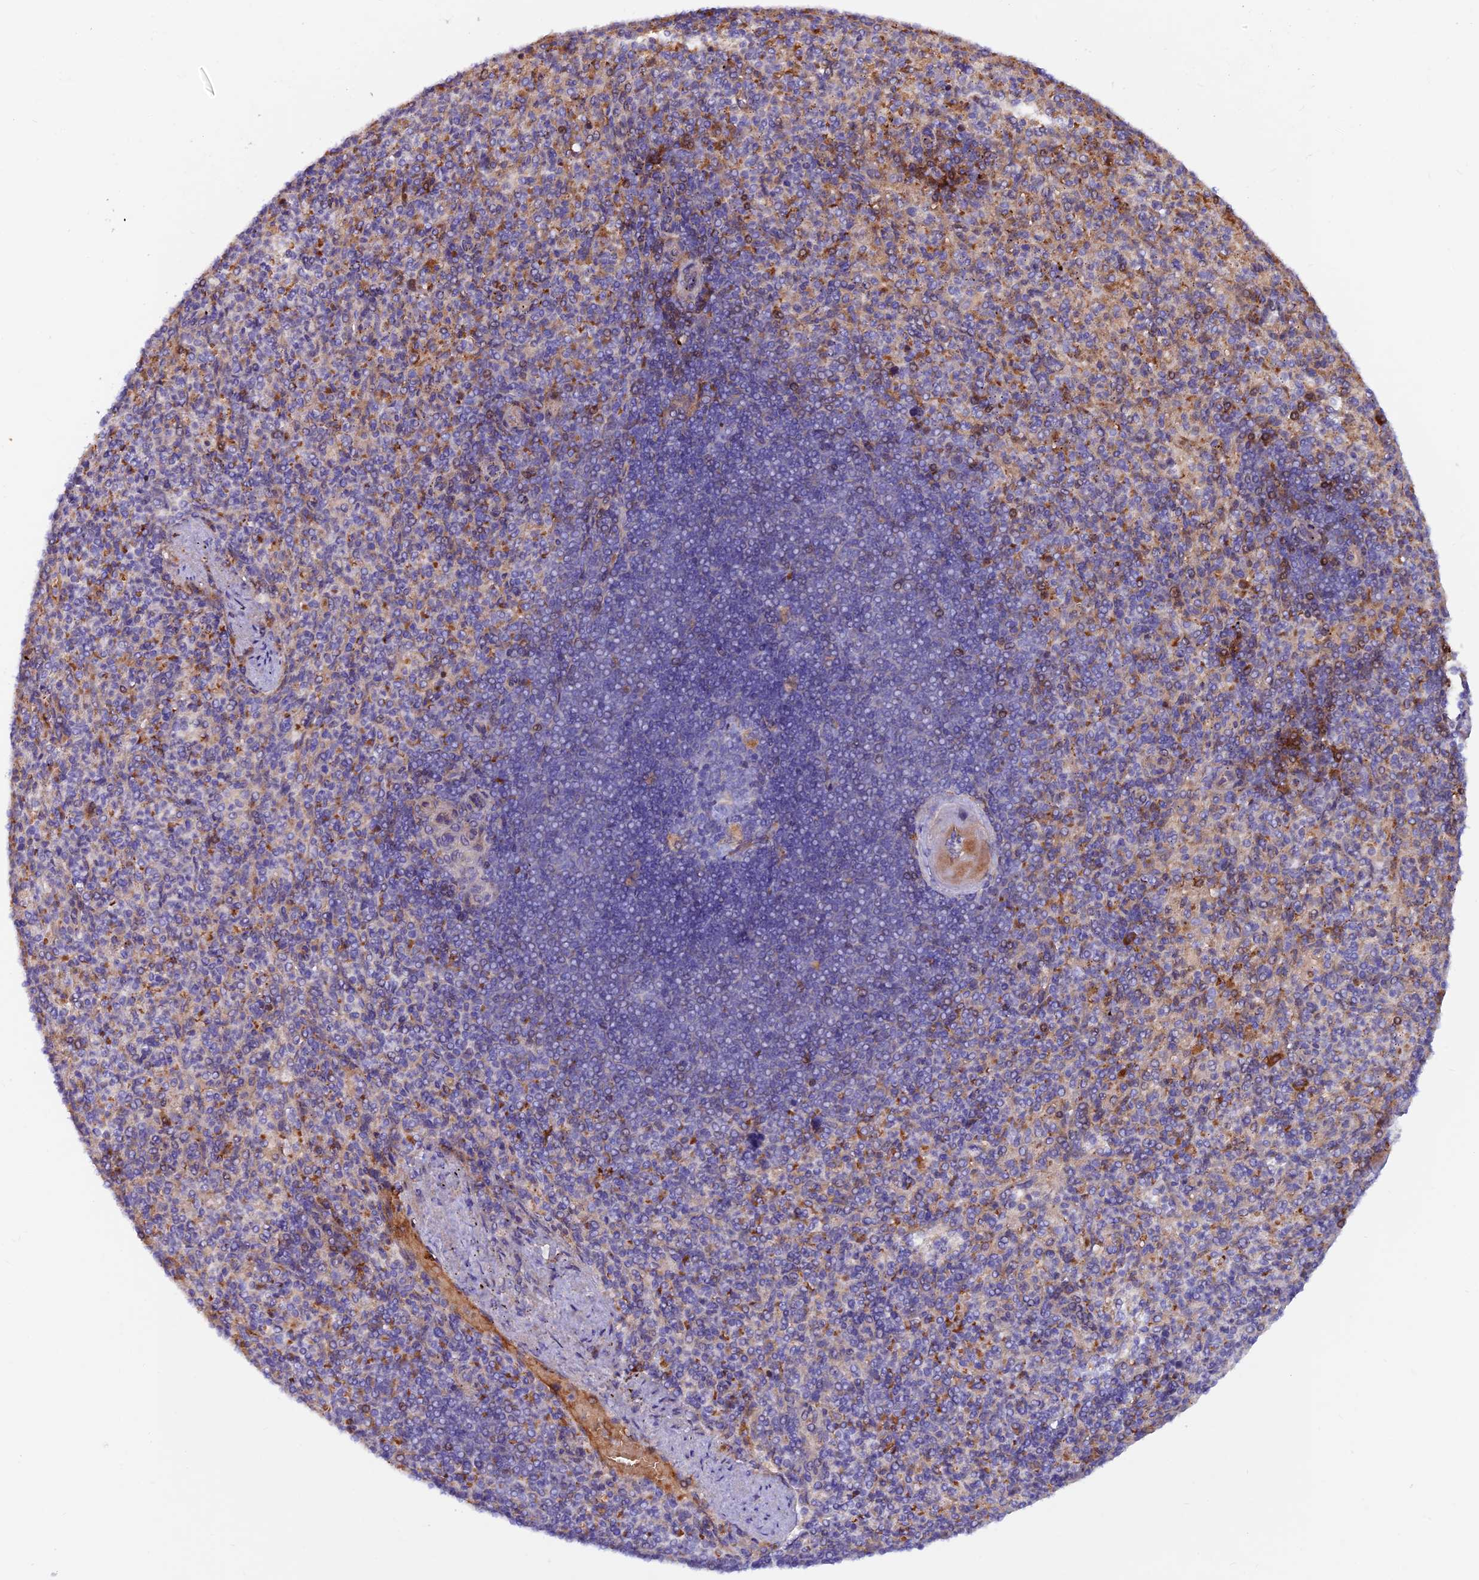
{"staining": {"intensity": "moderate", "quantity": "<25%", "location": "cytoplasmic/membranous"}, "tissue": "spleen", "cell_type": "Cells in red pulp", "image_type": "normal", "snomed": [{"axis": "morphology", "description": "Normal tissue, NOS"}, {"axis": "topography", "description": "Spleen"}], "caption": "The photomicrograph shows immunohistochemical staining of benign spleen. There is moderate cytoplasmic/membranous positivity is present in approximately <25% of cells in red pulp.", "gene": "GMCL1", "patient": {"sex": "female", "age": 74}}